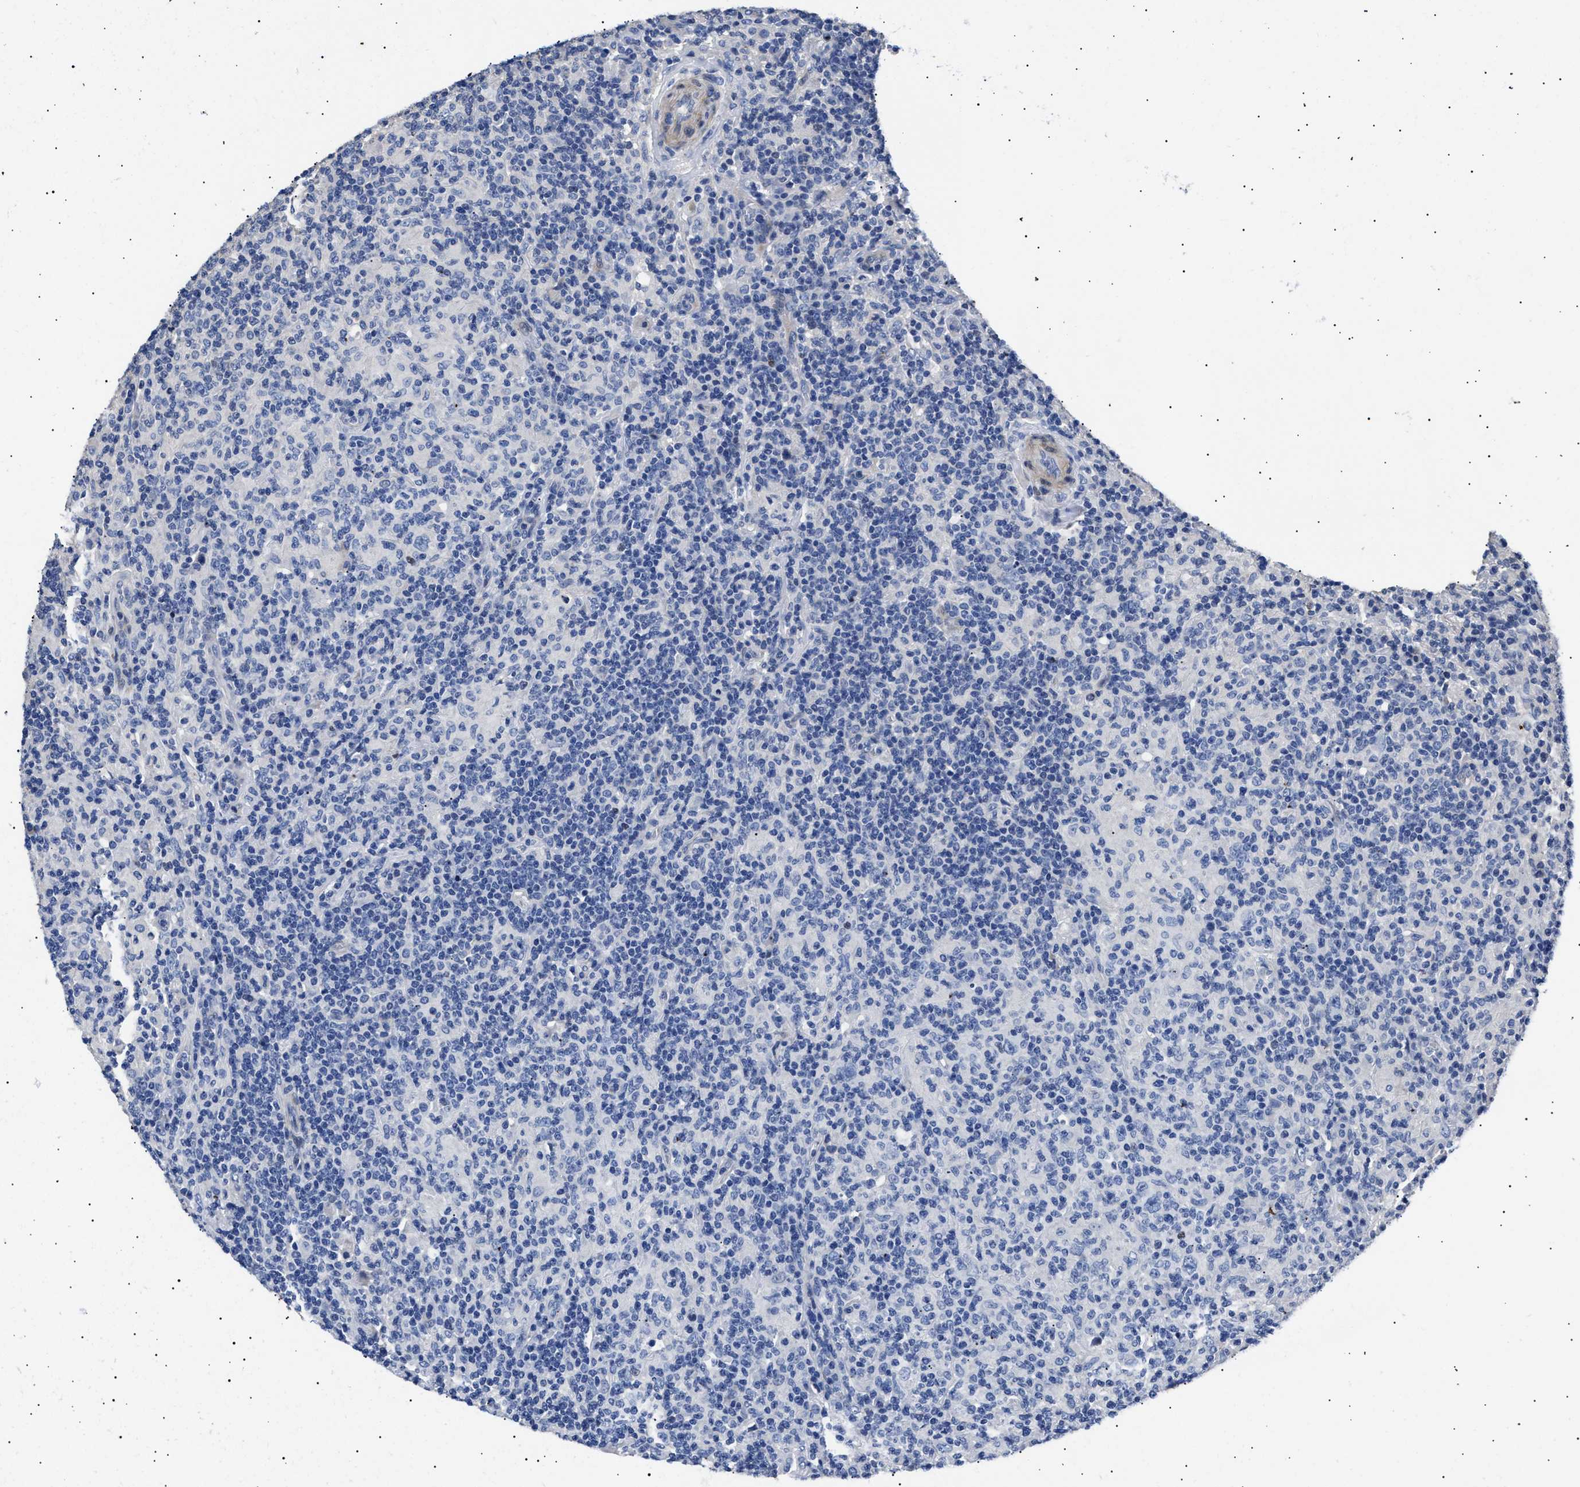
{"staining": {"intensity": "negative", "quantity": "none", "location": "none"}, "tissue": "lymphoma", "cell_type": "Tumor cells", "image_type": "cancer", "snomed": [{"axis": "morphology", "description": "Hodgkin's disease, NOS"}, {"axis": "topography", "description": "Lymph node"}], "caption": "This is an immunohistochemistry micrograph of lymphoma. There is no staining in tumor cells.", "gene": "HEMGN", "patient": {"sex": "male", "age": 70}}